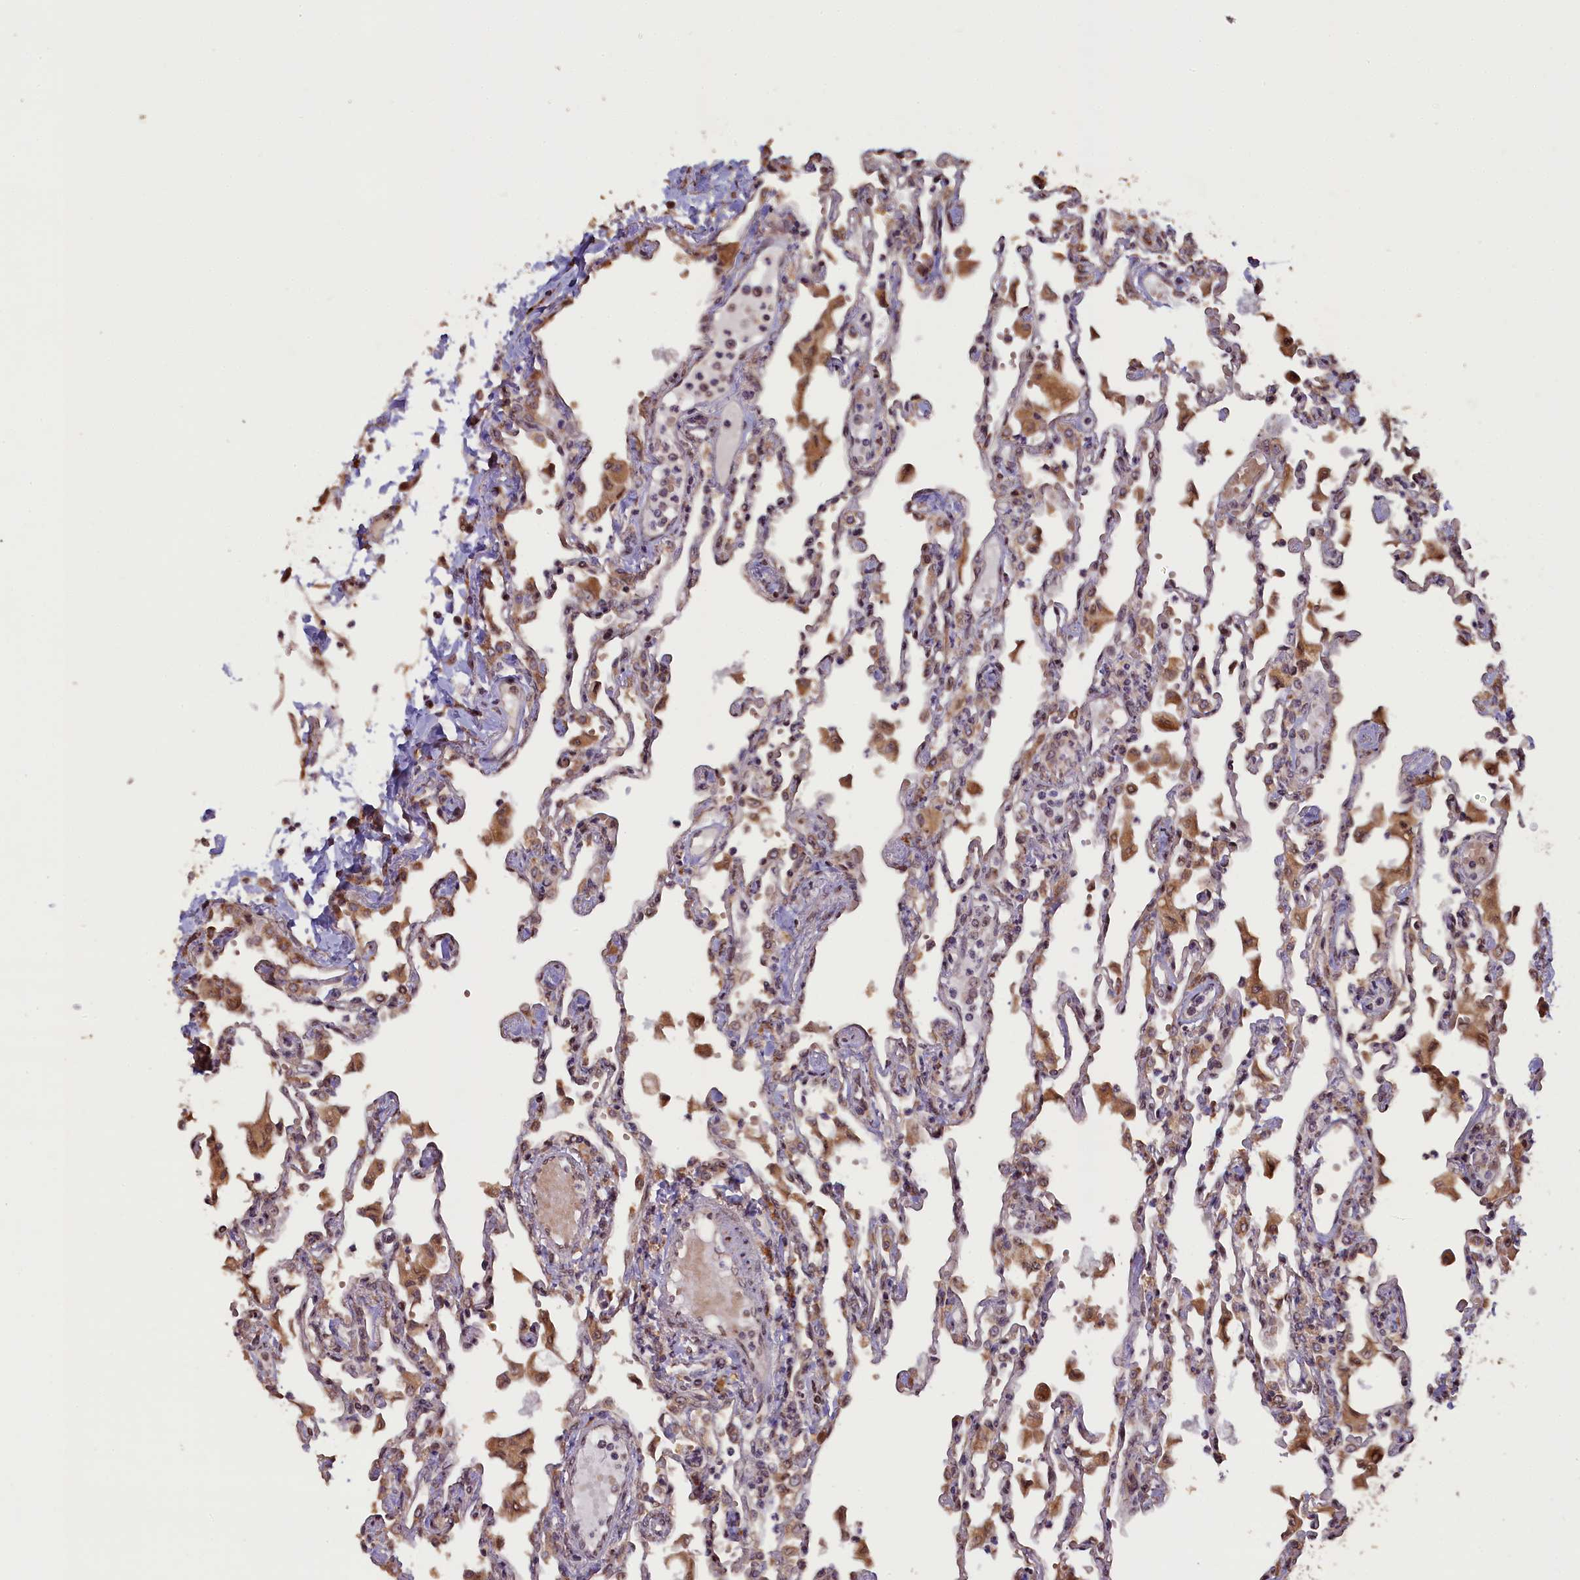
{"staining": {"intensity": "moderate", "quantity": "<25%", "location": "cytoplasmic/membranous,nuclear"}, "tissue": "lung", "cell_type": "Alveolar cells", "image_type": "normal", "snomed": [{"axis": "morphology", "description": "Normal tissue, NOS"}, {"axis": "topography", "description": "Bronchus"}, {"axis": "topography", "description": "Lung"}], "caption": "Benign lung reveals moderate cytoplasmic/membranous,nuclear staining in about <25% of alveolar cells (DAB (3,3'-diaminobenzidine) = brown stain, brightfield microscopy at high magnification)..", "gene": "SLC38A7", "patient": {"sex": "female", "age": 49}}